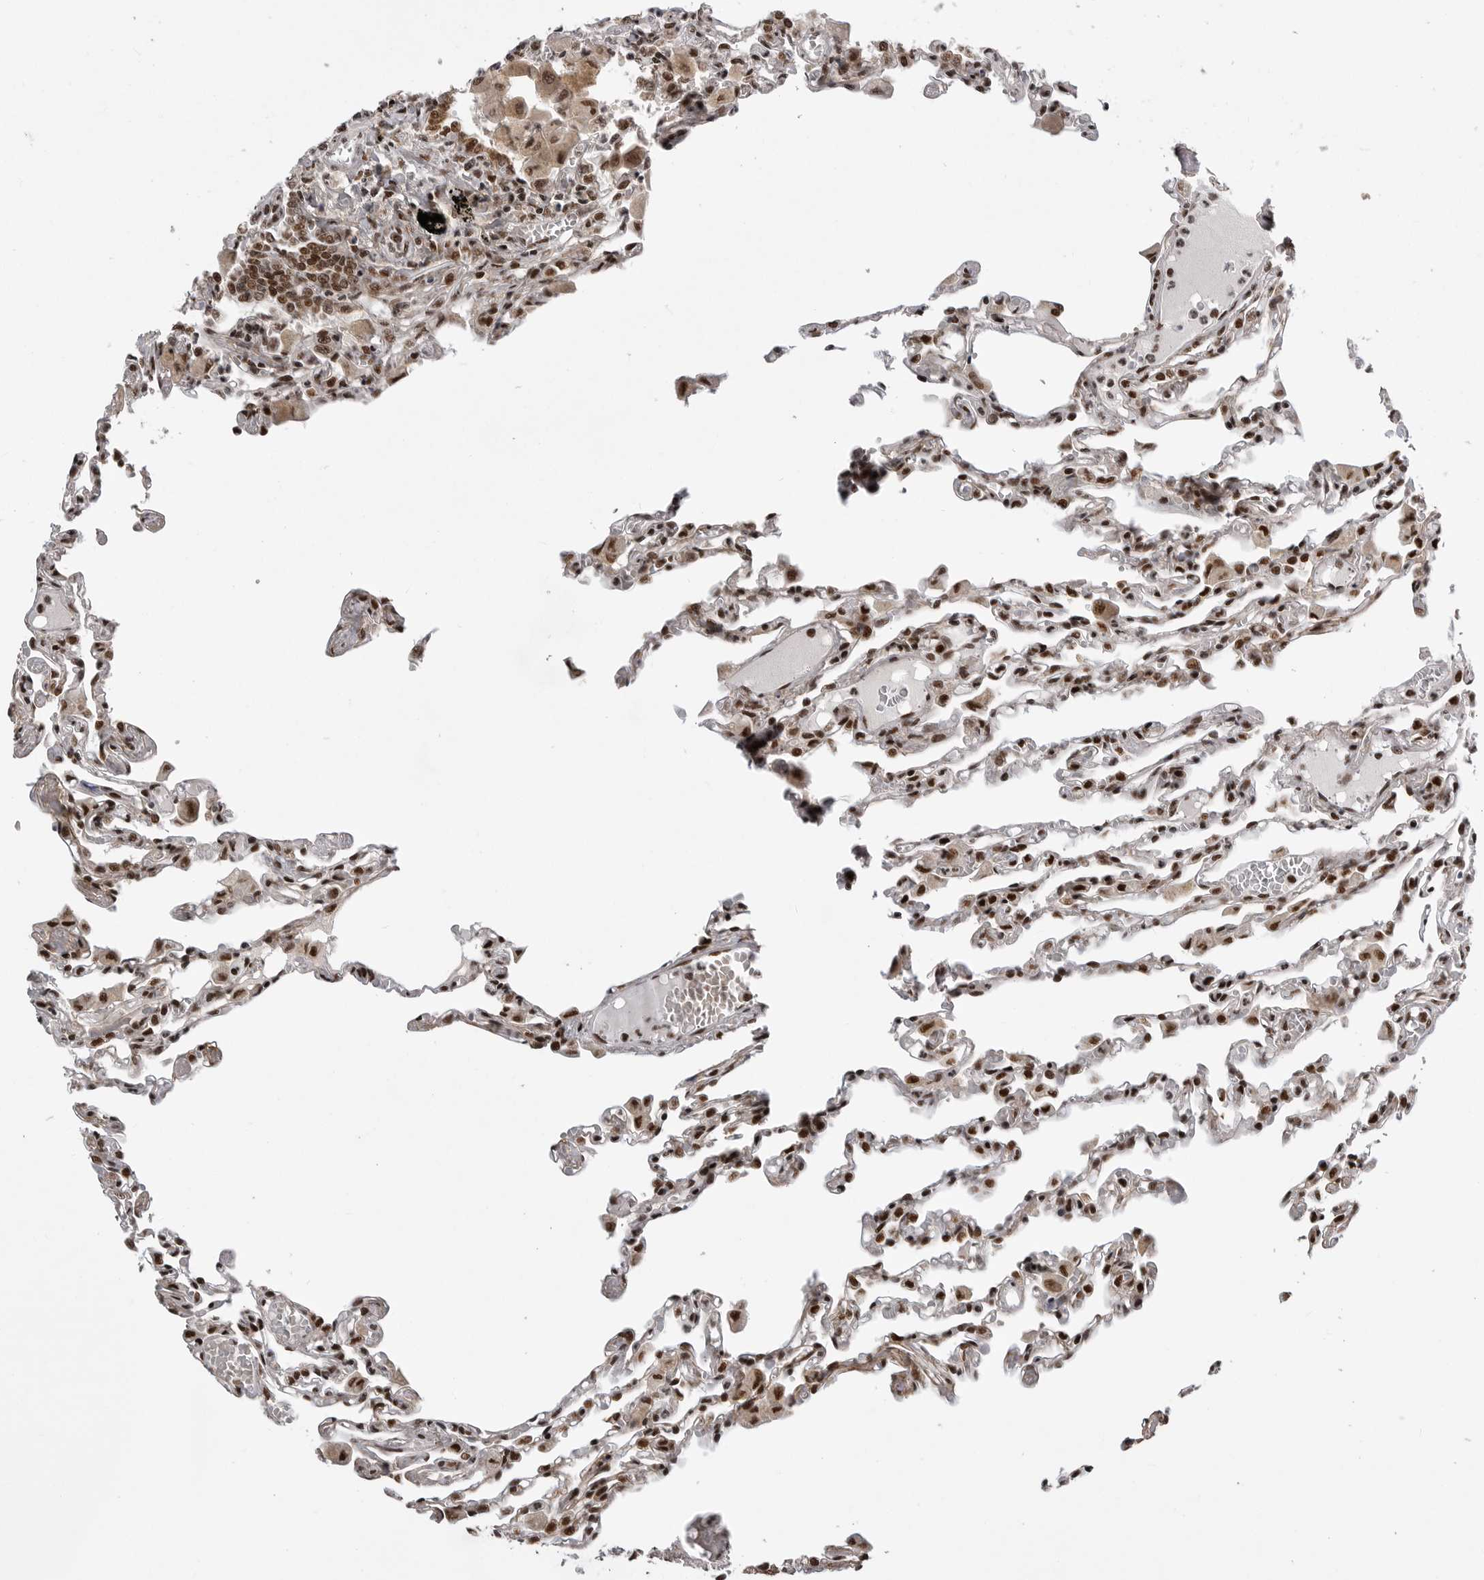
{"staining": {"intensity": "strong", "quantity": ">75%", "location": "nuclear"}, "tissue": "lung", "cell_type": "Alveolar cells", "image_type": "normal", "snomed": [{"axis": "morphology", "description": "Normal tissue, NOS"}, {"axis": "topography", "description": "Bronchus"}, {"axis": "topography", "description": "Lung"}], "caption": "This image shows normal lung stained with immunohistochemistry to label a protein in brown. The nuclear of alveolar cells show strong positivity for the protein. Nuclei are counter-stained blue.", "gene": "PPP1R8", "patient": {"sex": "female", "age": 49}}